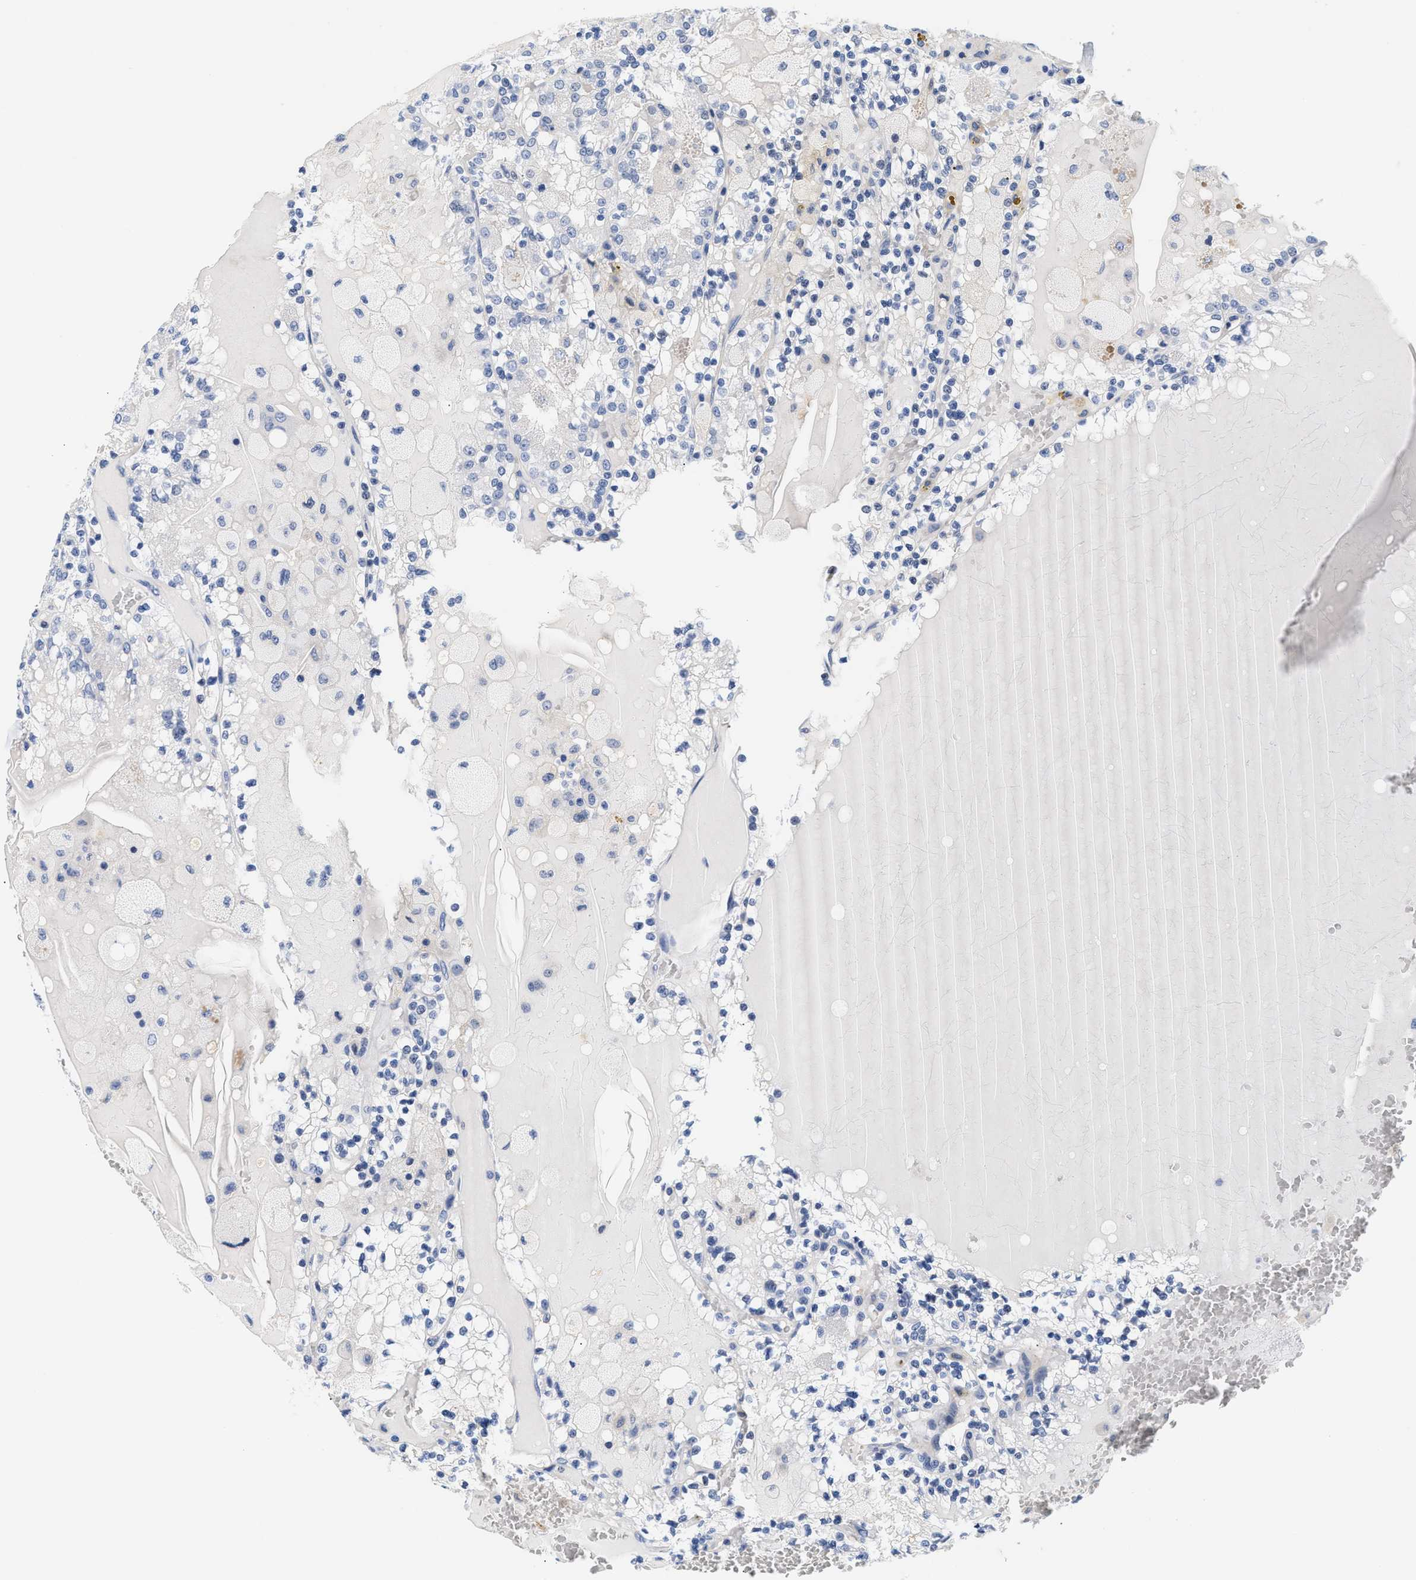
{"staining": {"intensity": "negative", "quantity": "none", "location": "none"}, "tissue": "renal cancer", "cell_type": "Tumor cells", "image_type": "cancer", "snomed": [{"axis": "morphology", "description": "Adenocarcinoma, NOS"}, {"axis": "topography", "description": "Kidney"}], "caption": "A micrograph of renal cancer stained for a protein exhibits no brown staining in tumor cells. The staining was performed using DAB (3,3'-diaminobenzidine) to visualize the protein expression in brown, while the nuclei were stained in blue with hematoxylin (Magnification: 20x).", "gene": "ACTL7B", "patient": {"sex": "female", "age": 56}}